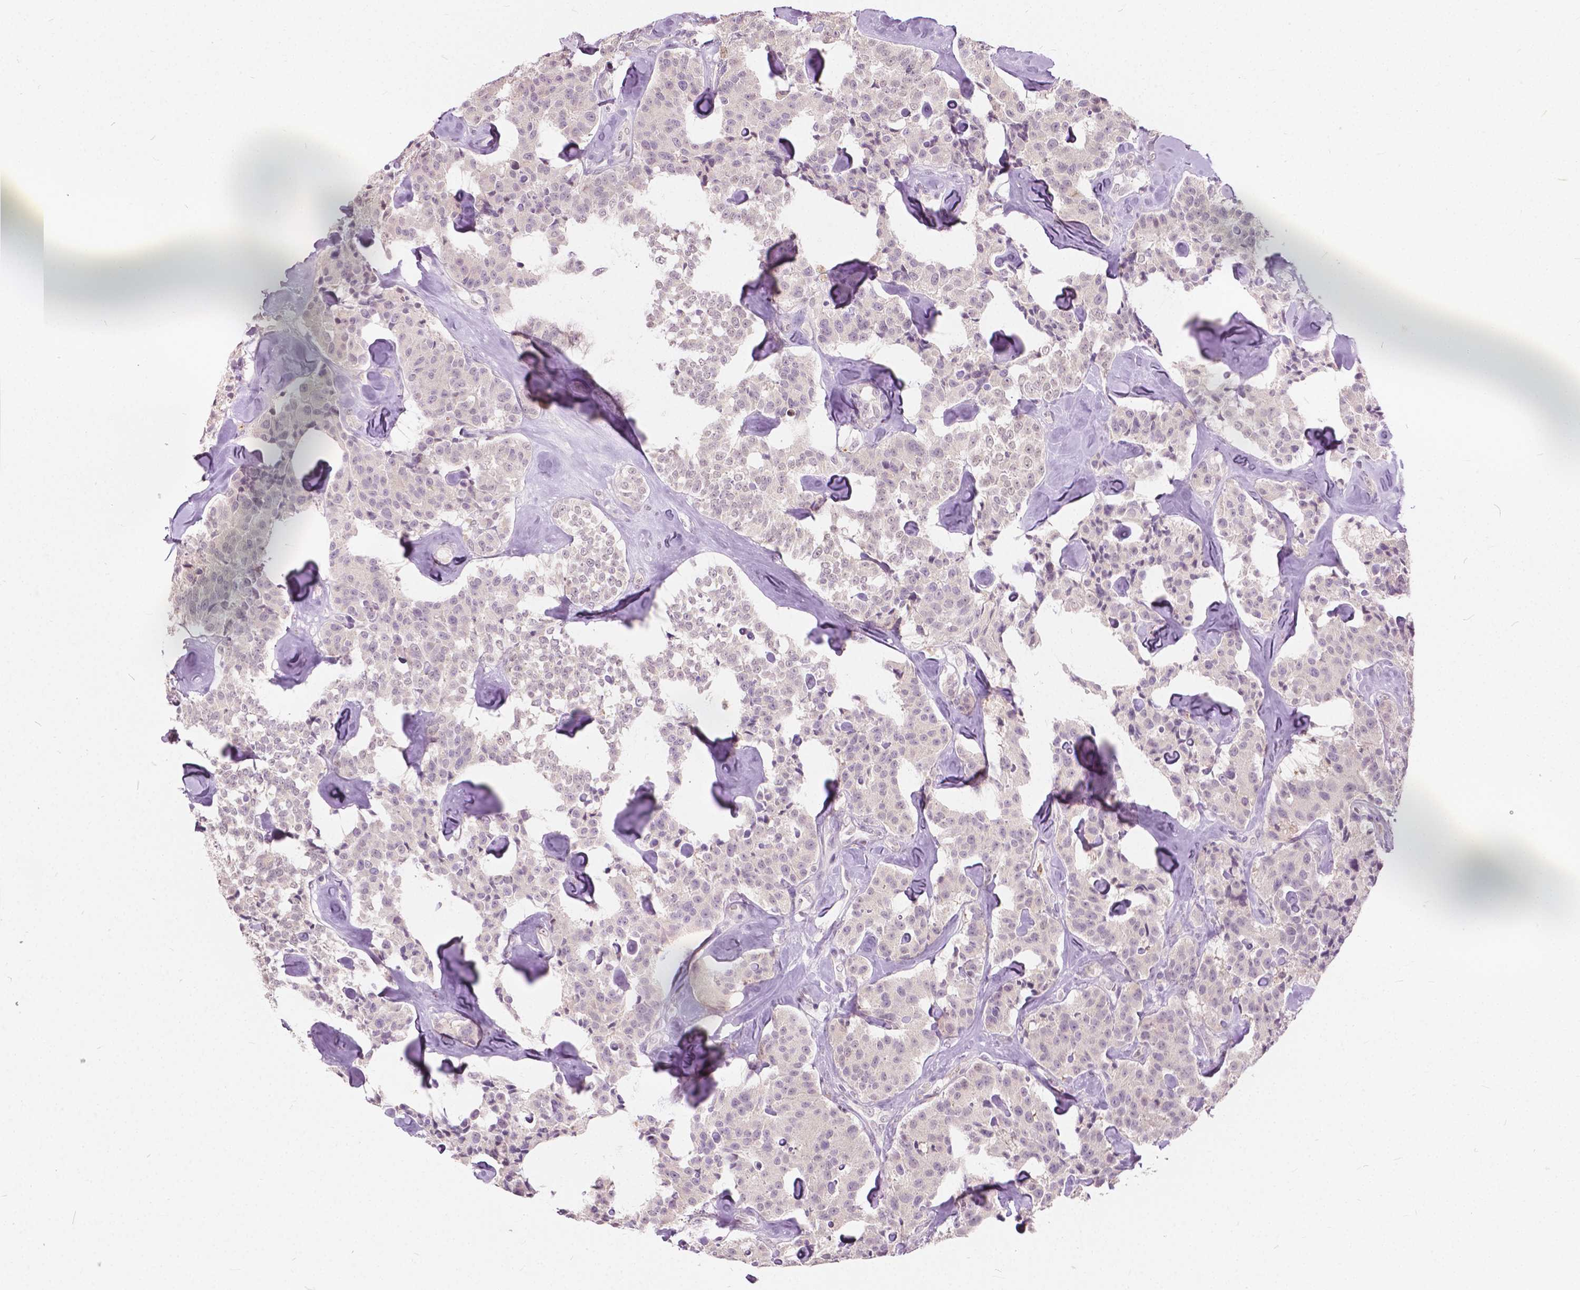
{"staining": {"intensity": "negative", "quantity": "none", "location": "none"}, "tissue": "carcinoid", "cell_type": "Tumor cells", "image_type": "cancer", "snomed": [{"axis": "morphology", "description": "Carcinoid, malignant, NOS"}, {"axis": "topography", "description": "Pancreas"}], "caption": "There is no significant positivity in tumor cells of carcinoid. The staining is performed using DAB brown chromogen with nuclei counter-stained in using hematoxylin.", "gene": "DLX6", "patient": {"sex": "male", "age": 41}}